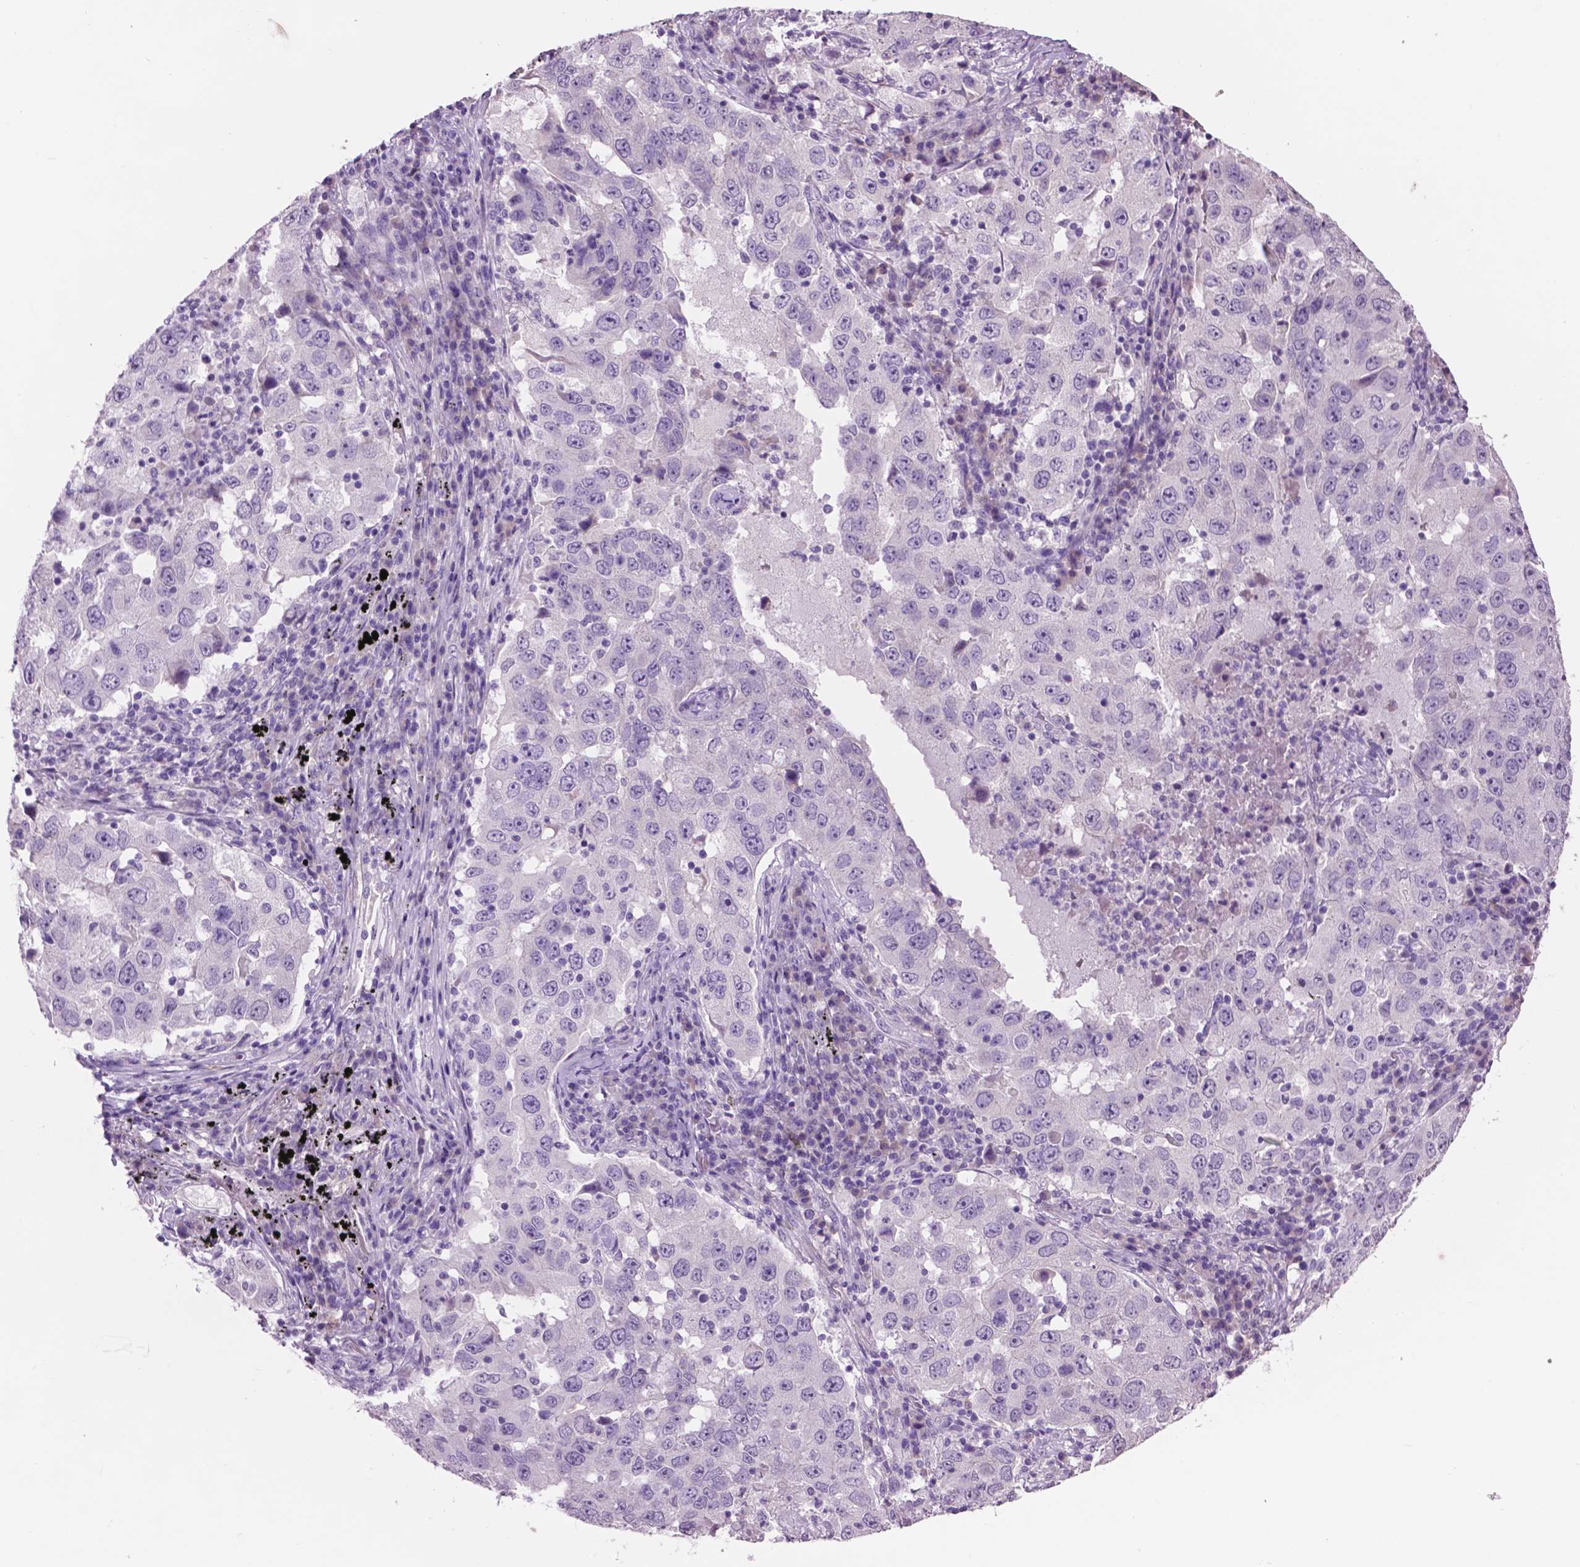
{"staining": {"intensity": "negative", "quantity": "none", "location": "none"}, "tissue": "lung cancer", "cell_type": "Tumor cells", "image_type": "cancer", "snomed": [{"axis": "morphology", "description": "Adenocarcinoma, NOS"}, {"axis": "topography", "description": "Lung"}], "caption": "Immunohistochemistry photomicrograph of human lung cancer stained for a protein (brown), which exhibits no expression in tumor cells.", "gene": "CRYBA4", "patient": {"sex": "male", "age": 73}}